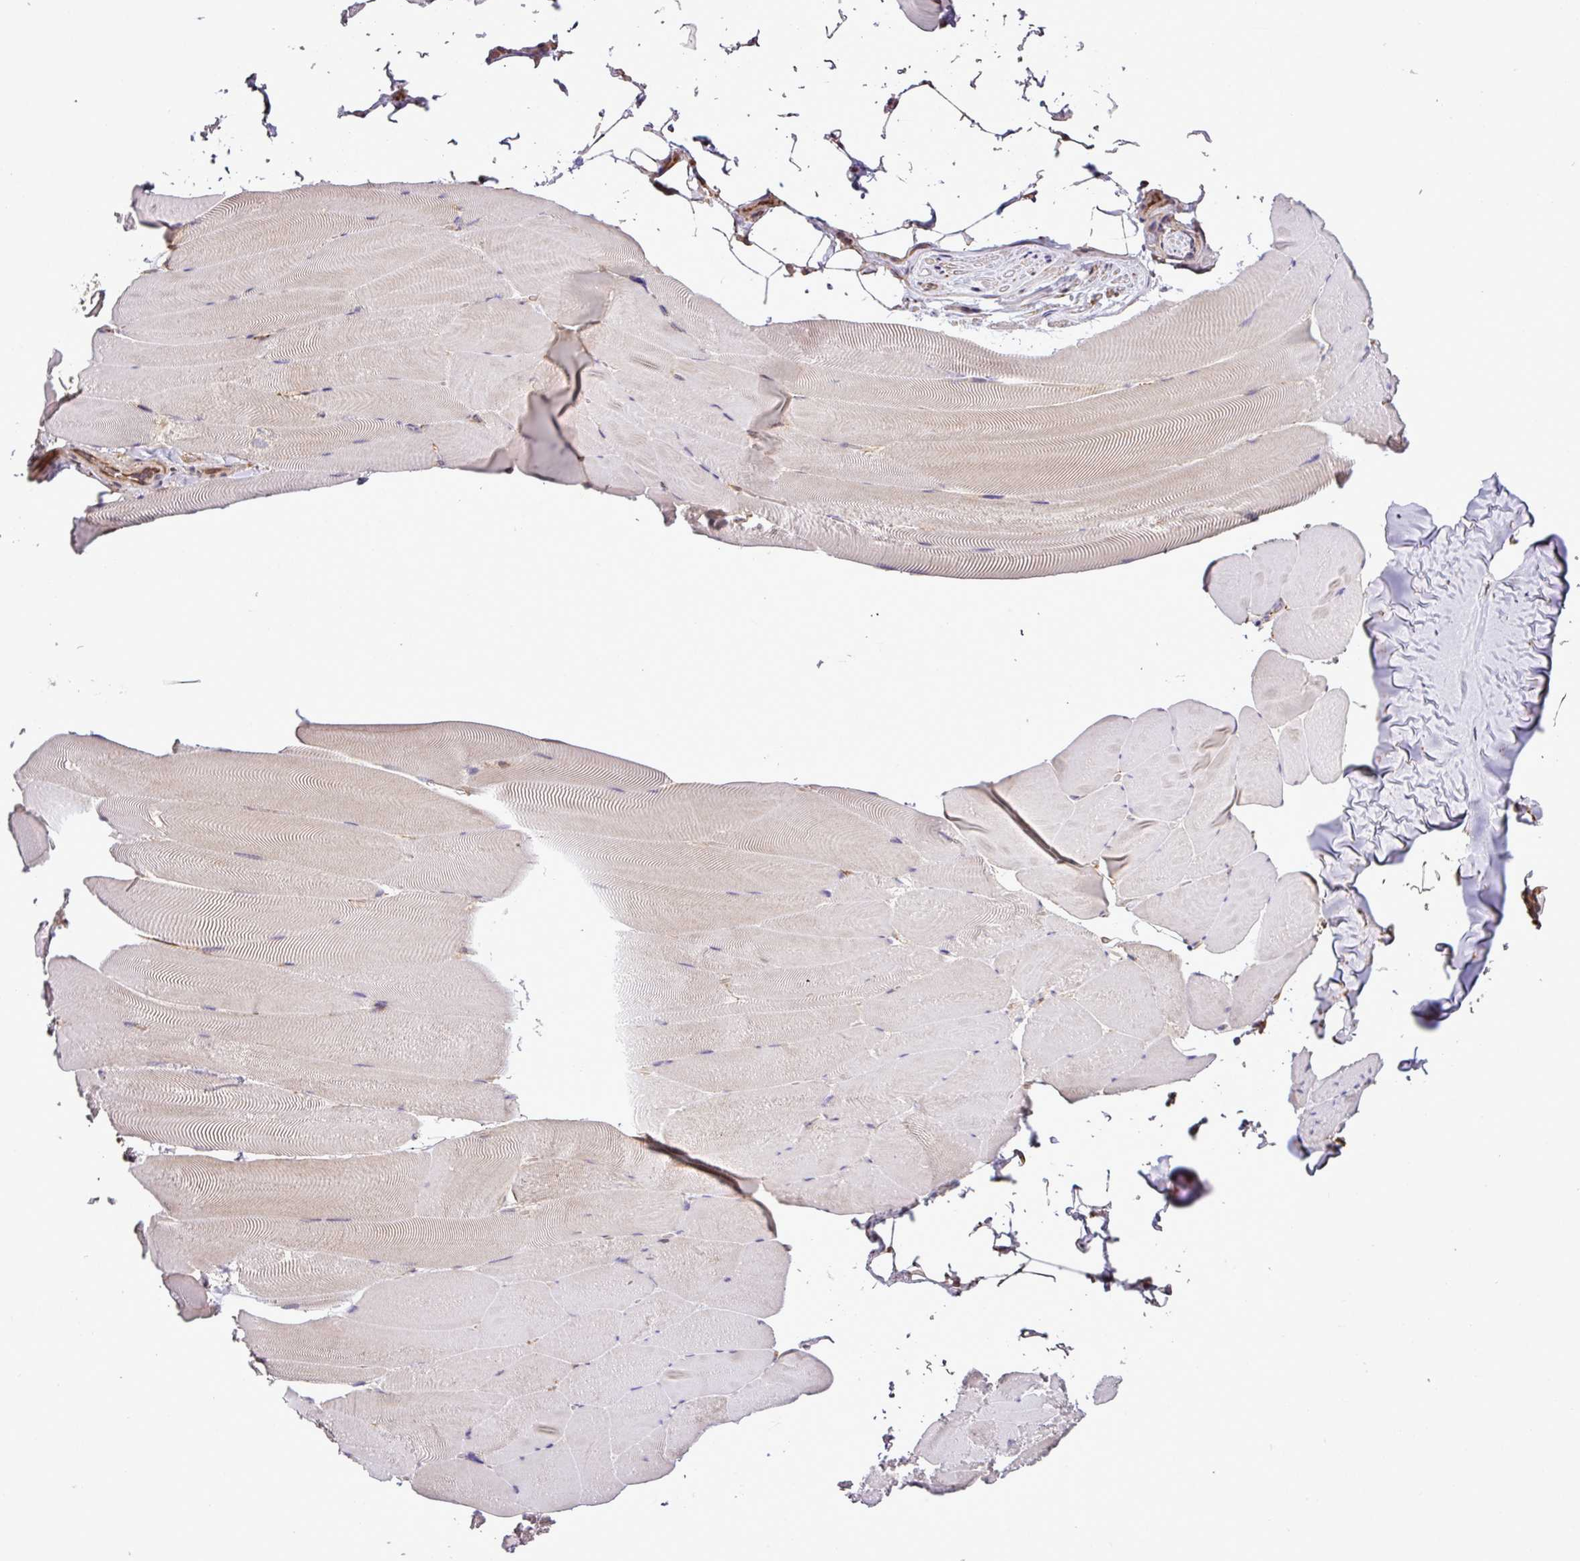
{"staining": {"intensity": "negative", "quantity": "none", "location": "none"}, "tissue": "skeletal muscle", "cell_type": "Myocytes", "image_type": "normal", "snomed": [{"axis": "morphology", "description": "Normal tissue, NOS"}, {"axis": "topography", "description": "Skeletal muscle"}], "caption": "IHC of normal human skeletal muscle exhibits no expression in myocytes. The staining is performed using DAB (3,3'-diaminobenzidine) brown chromogen with nuclei counter-stained in using hematoxylin.", "gene": "DLGAP4", "patient": {"sex": "female", "age": 64}}